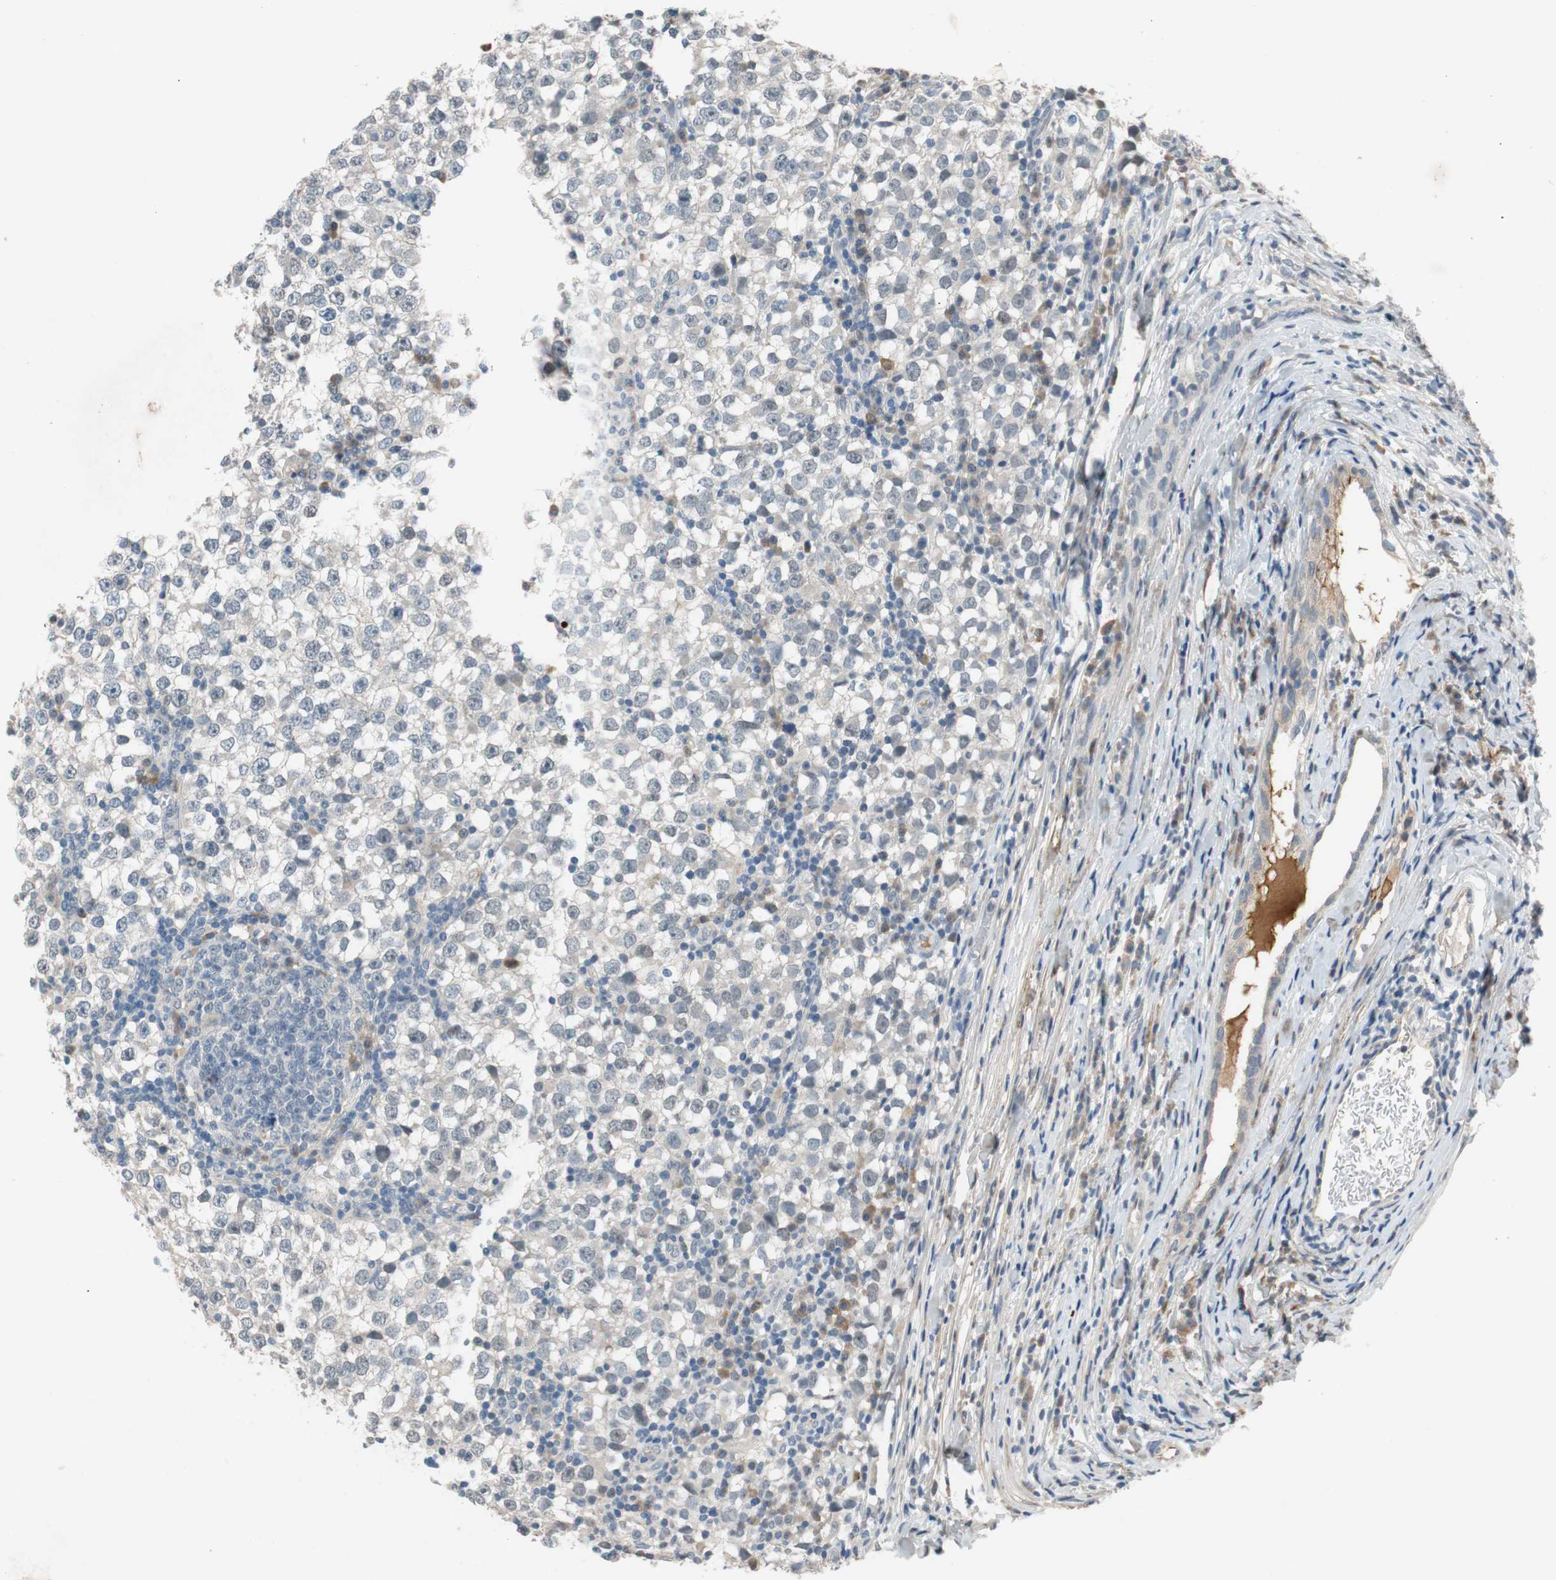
{"staining": {"intensity": "negative", "quantity": "none", "location": "none"}, "tissue": "testis cancer", "cell_type": "Tumor cells", "image_type": "cancer", "snomed": [{"axis": "morphology", "description": "Seminoma, NOS"}, {"axis": "topography", "description": "Testis"}], "caption": "An image of human seminoma (testis) is negative for staining in tumor cells. (Stains: DAB IHC with hematoxylin counter stain, Microscopy: brightfield microscopy at high magnification).", "gene": "COL12A1", "patient": {"sex": "male", "age": 65}}